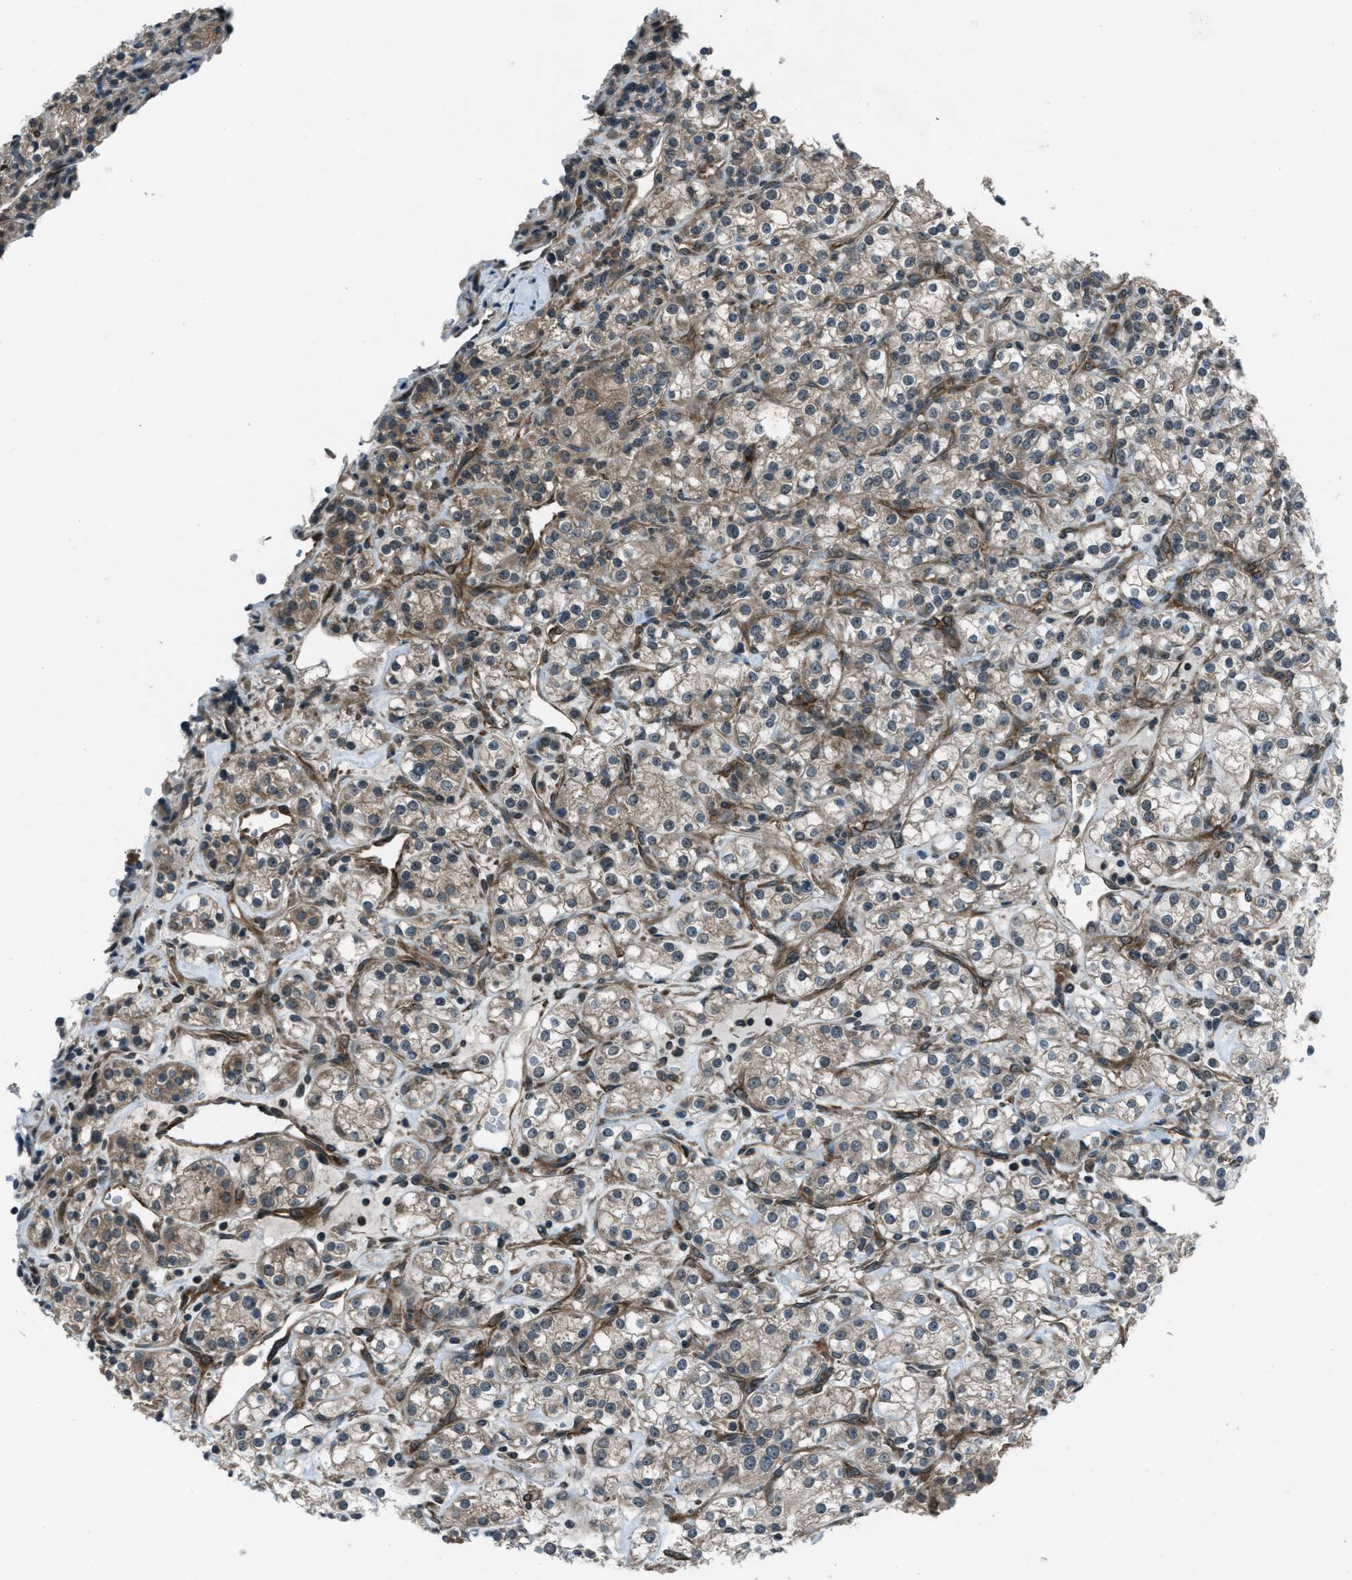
{"staining": {"intensity": "weak", "quantity": ">75%", "location": "cytoplasmic/membranous"}, "tissue": "renal cancer", "cell_type": "Tumor cells", "image_type": "cancer", "snomed": [{"axis": "morphology", "description": "Adenocarcinoma, NOS"}, {"axis": "topography", "description": "Kidney"}], "caption": "IHC photomicrograph of human renal cancer stained for a protein (brown), which displays low levels of weak cytoplasmic/membranous positivity in about >75% of tumor cells.", "gene": "ASAP2", "patient": {"sex": "male", "age": 77}}